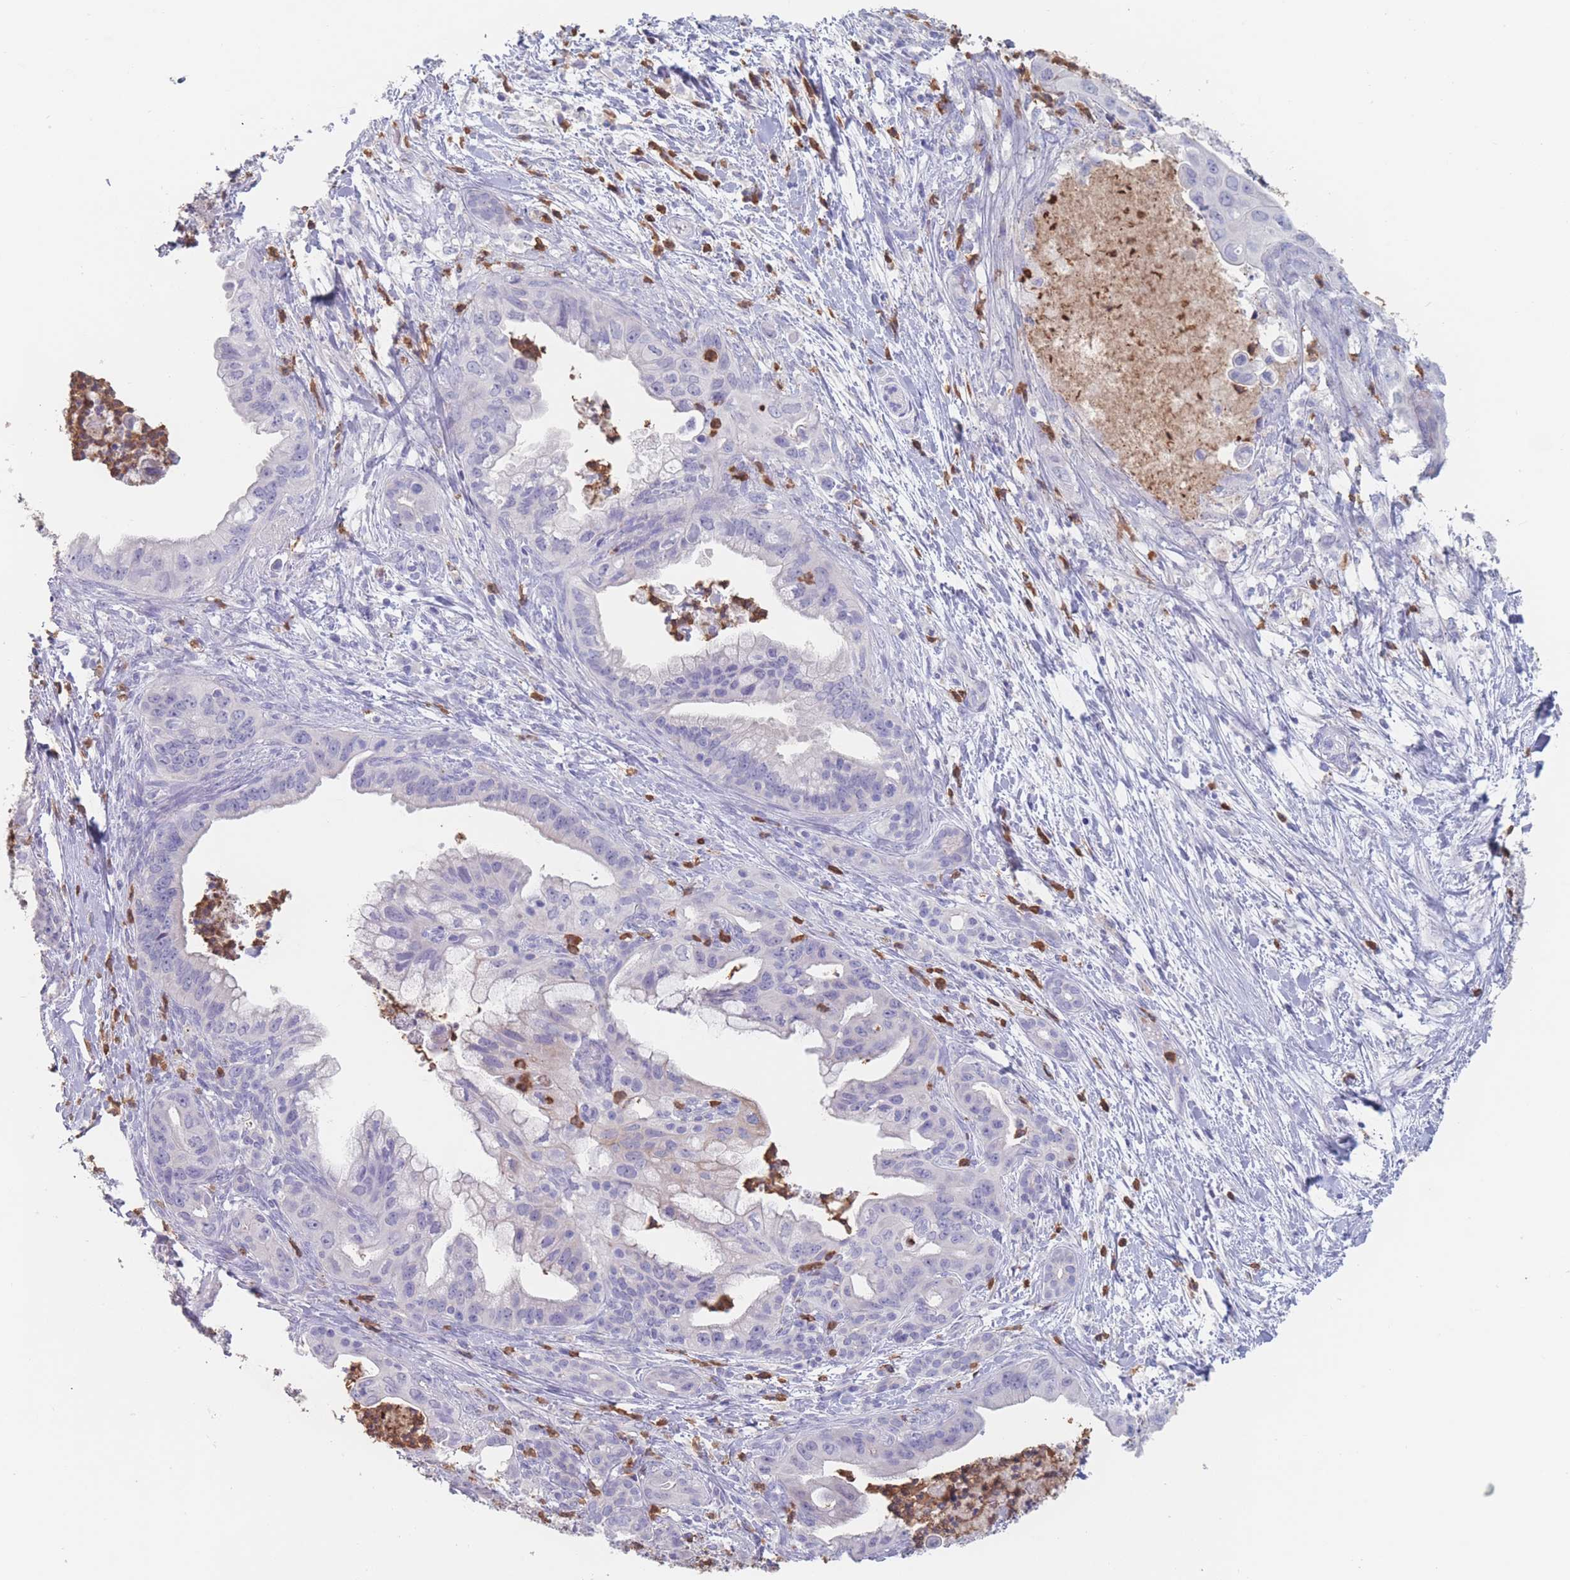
{"staining": {"intensity": "negative", "quantity": "none", "location": "none"}, "tissue": "pancreatic cancer", "cell_type": "Tumor cells", "image_type": "cancer", "snomed": [{"axis": "morphology", "description": "Adenocarcinoma, NOS"}, {"axis": "topography", "description": "Pancreas"}], "caption": "There is no significant positivity in tumor cells of pancreatic cancer.", "gene": "ATP1A3", "patient": {"sex": "male", "age": 58}}